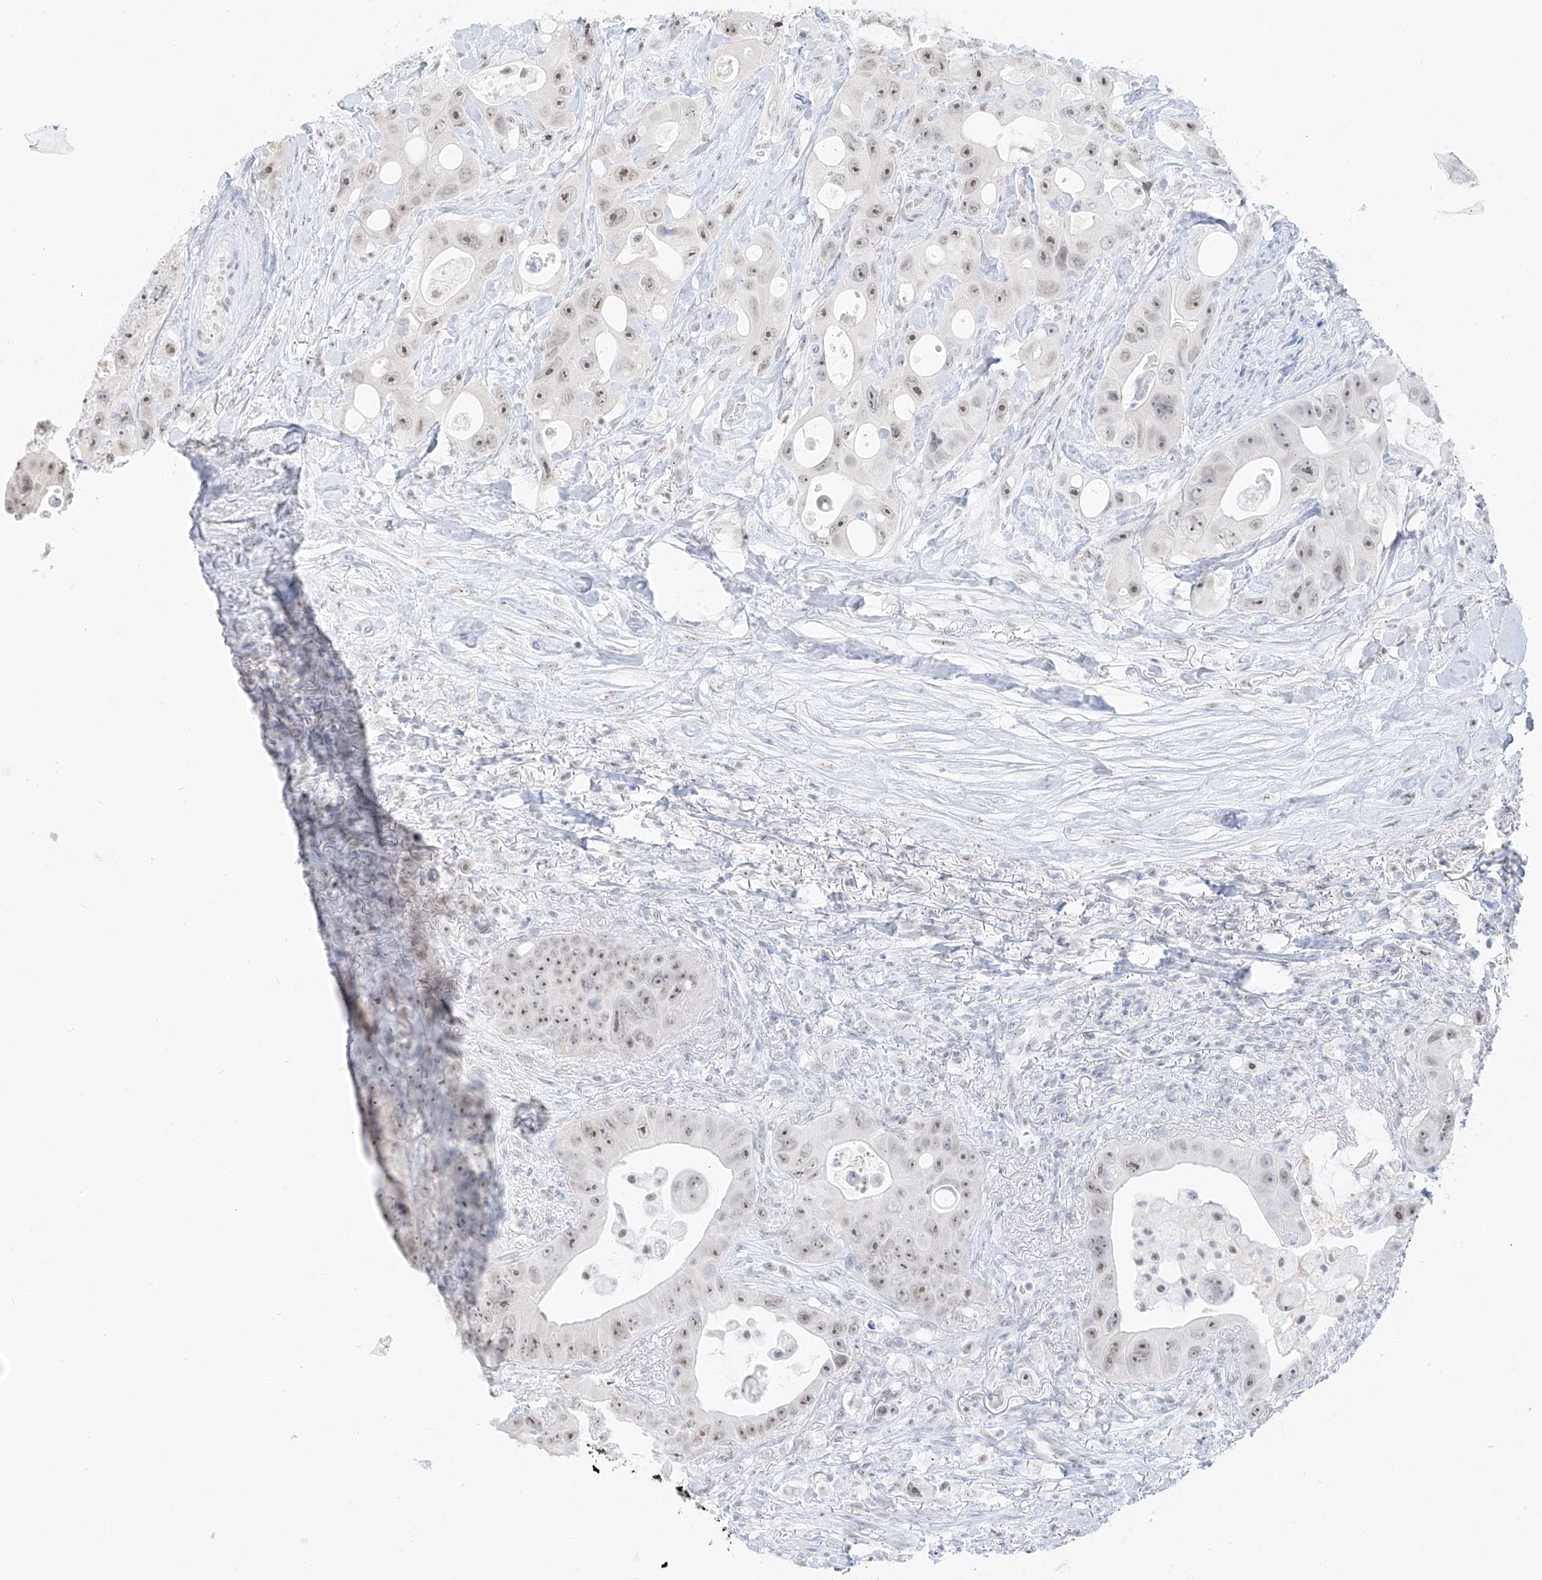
{"staining": {"intensity": "weak", "quantity": ">75%", "location": "nuclear"}, "tissue": "colorectal cancer", "cell_type": "Tumor cells", "image_type": "cancer", "snomed": [{"axis": "morphology", "description": "Adenocarcinoma, NOS"}, {"axis": "topography", "description": "Colon"}], "caption": "Tumor cells reveal weak nuclear expression in approximately >75% of cells in colorectal adenocarcinoma. (DAB IHC, brown staining for protein, blue staining for nuclei).", "gene": "PGC", "patient": {"sex": "female", "age": 46}}